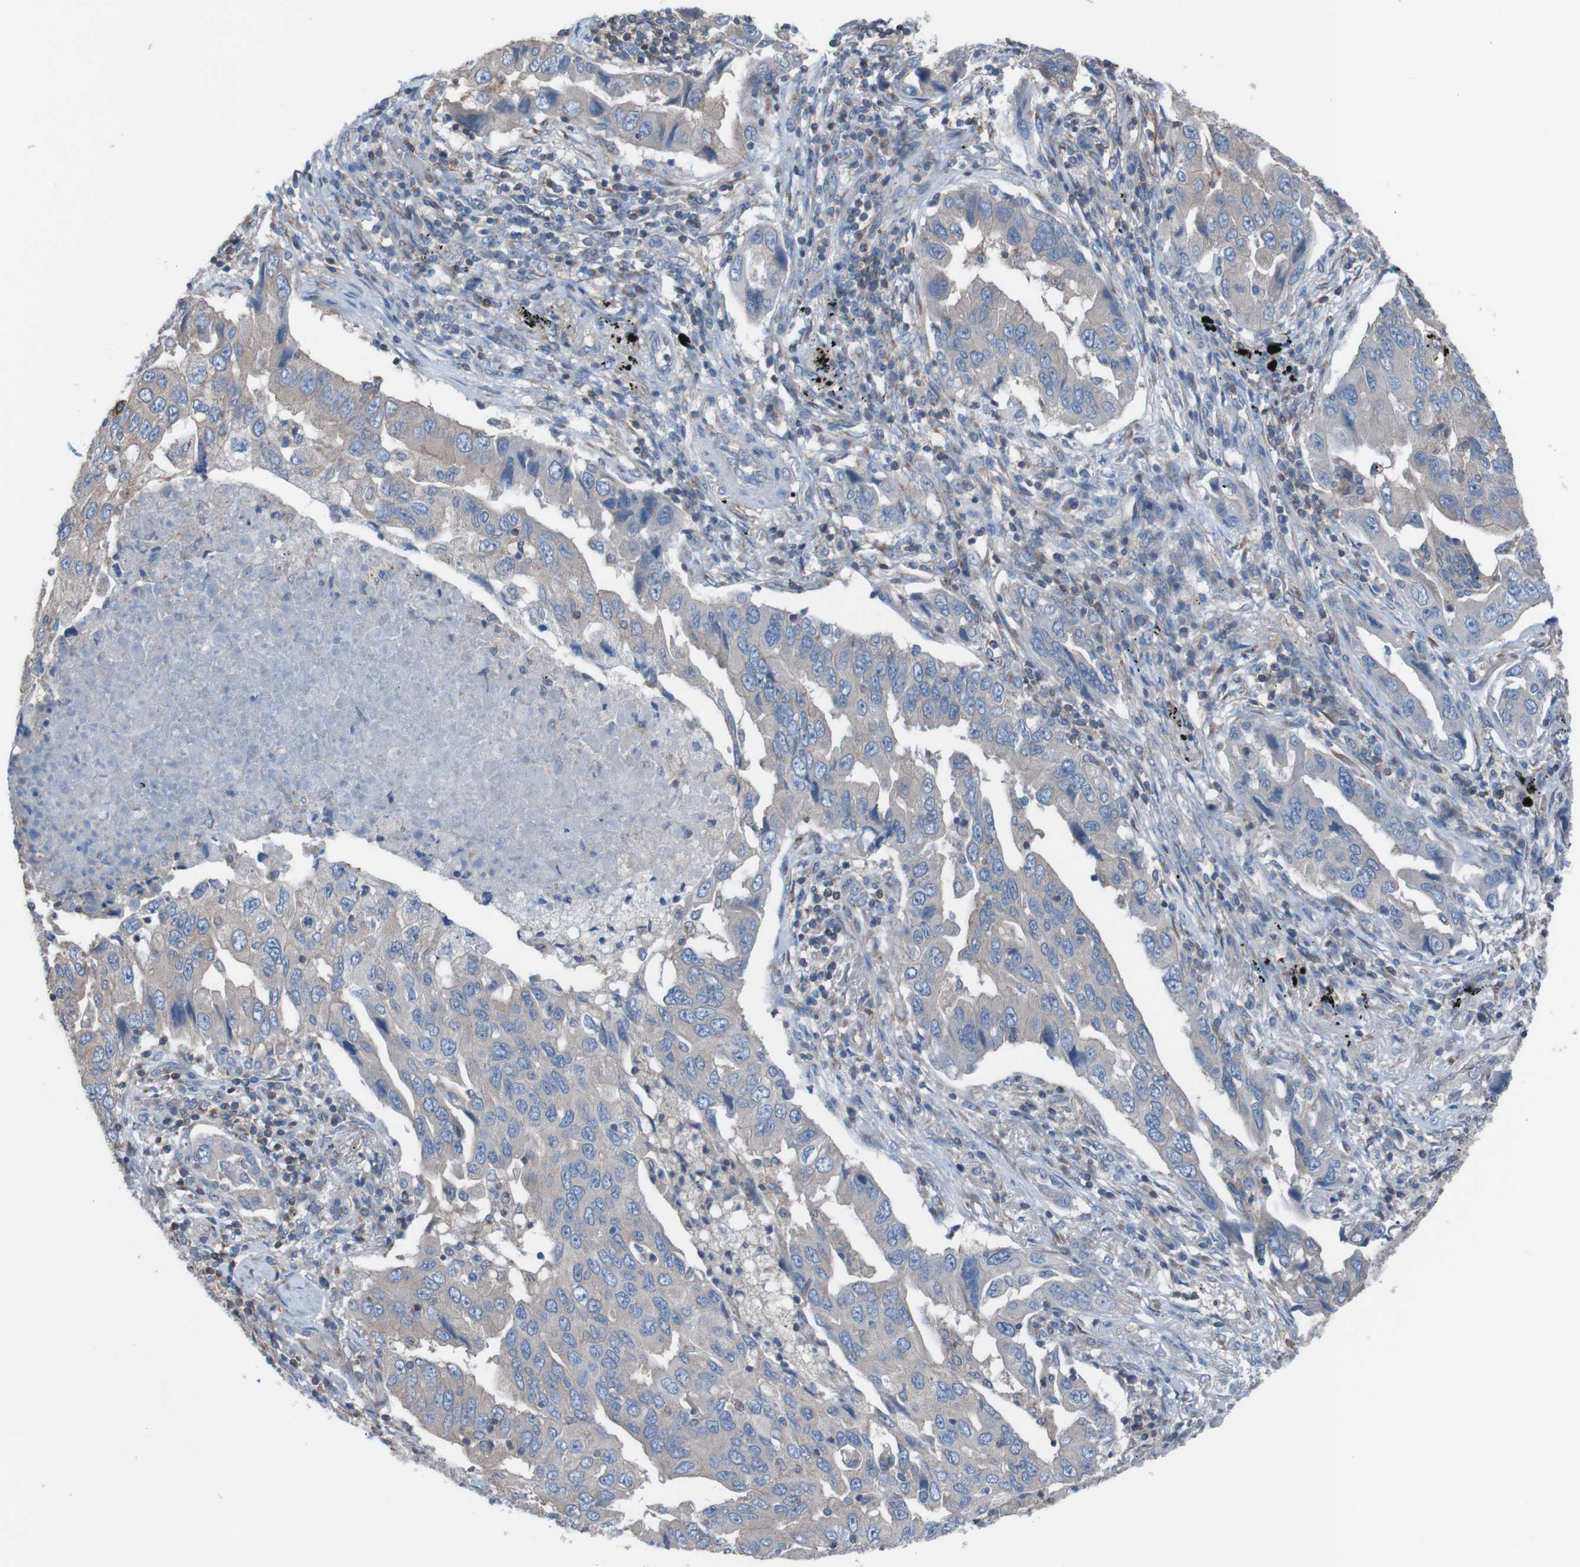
{"staining": {"intensity": "weak", "quantity": "25%-75%", "location": "cytoplasmic/membranous"}, "tissue": "lung cancer", "cell_type": "Tumor cells", "image_type": "cancer", "snomed": [{"axis": "morphology", "description": "Adenocarcinoma, NOS"}, {"axis": "topography", "description": "Lung"}], "caption": "Immunohistochemistry staining of lung cancer, which reveals low levels of weak cytoplasmic/membranous expression in about 25%-75% of tumor cells indicating weak cytoplasmic/membranous protein staining. The staining was performed using DAB (3,3'-diaminobenzidine) (brown) for protein detection and nuclei were counterstained in hematoxylin (blue).", "gene": "MINAR1", "patient": {"sex": "female", "age": 65}}